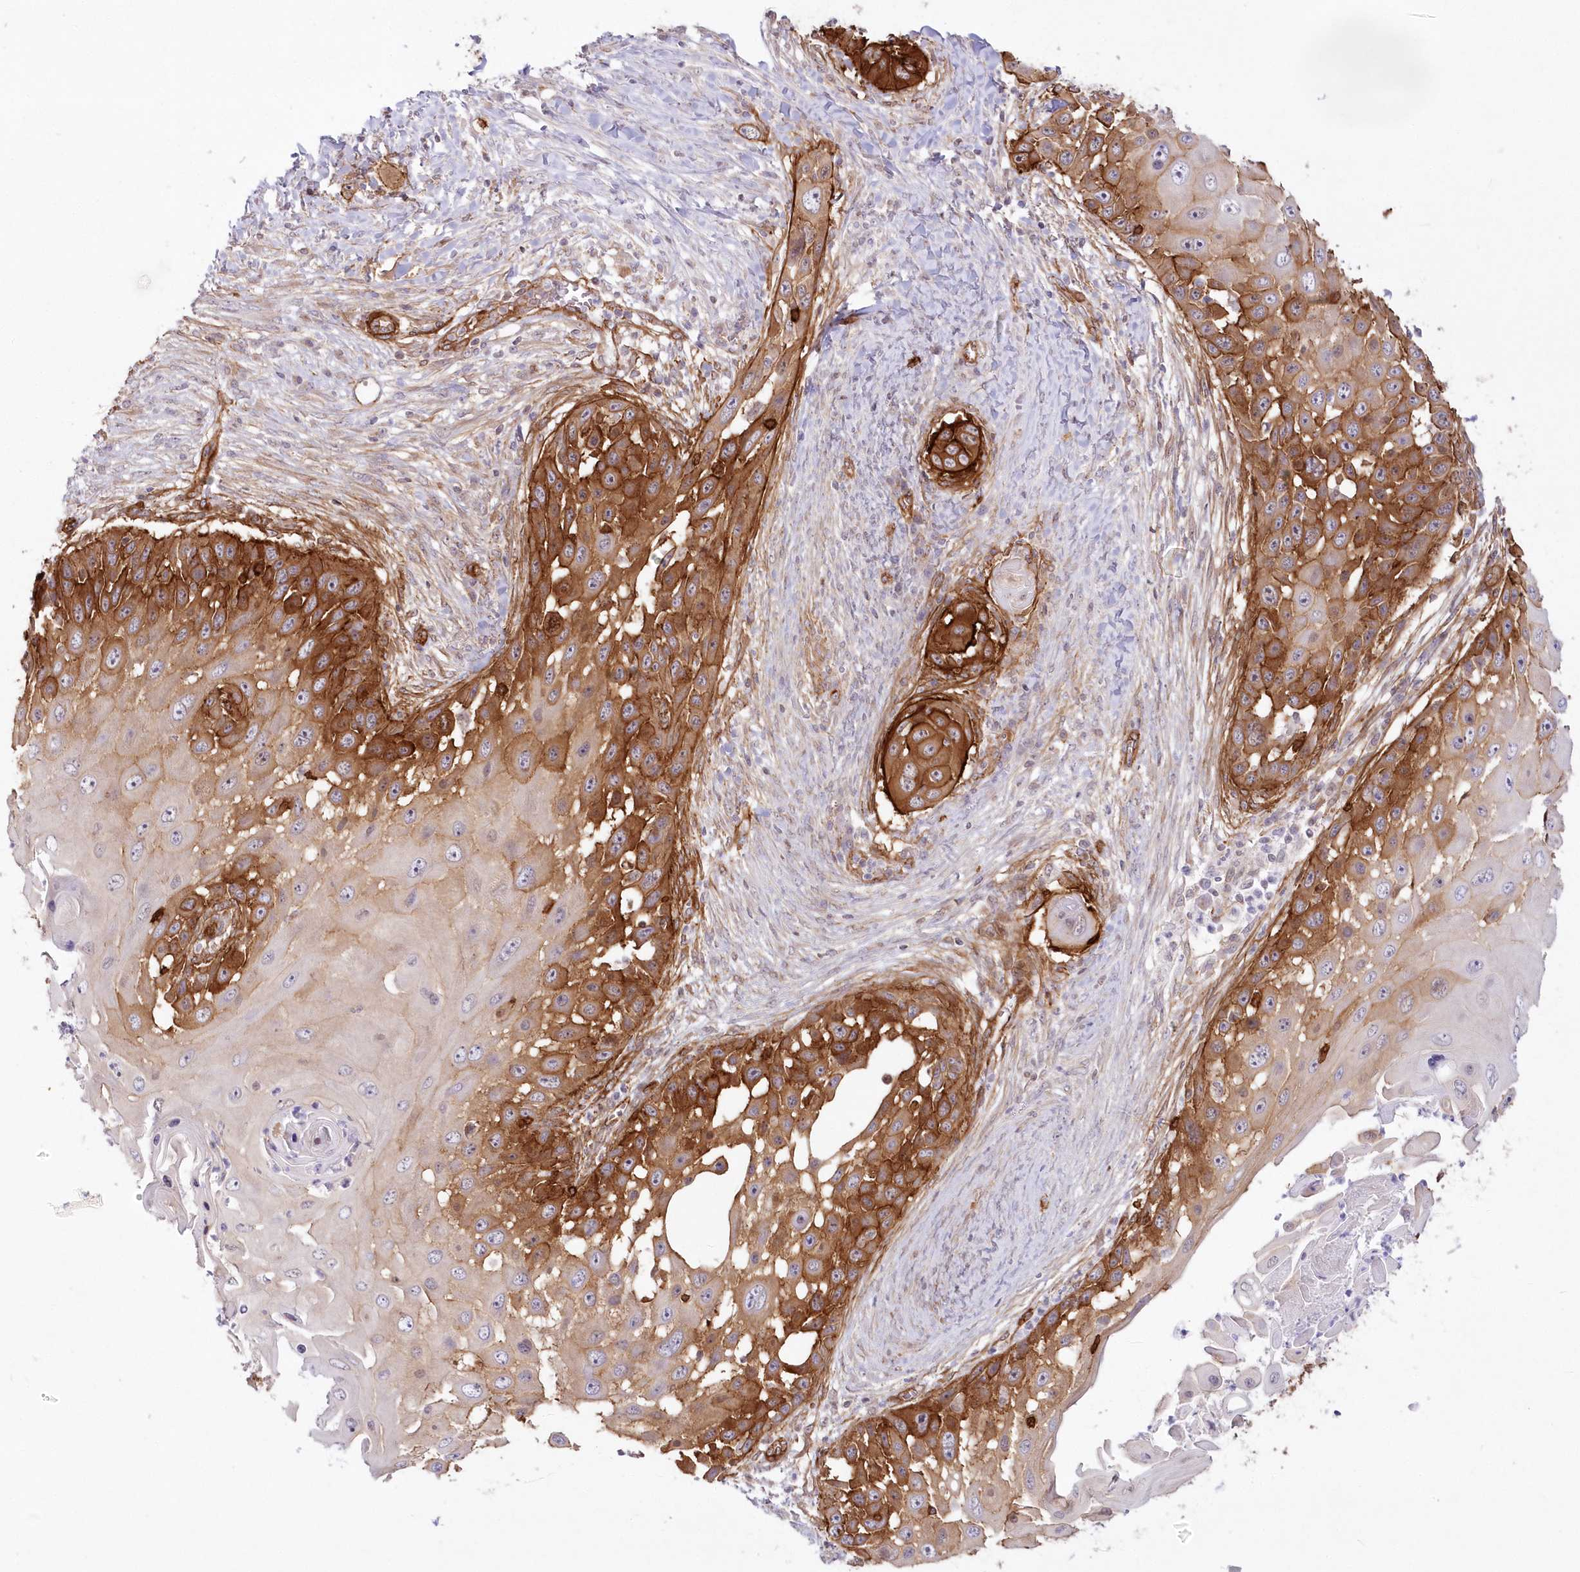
{"staining": {"intensity": "strong", "quantity": ">75%", "location": "cytoplasmic/membranous"}, "tissue": "skin cancer", "cell_type": "Tumor cells", "image_type": "cancer", "snomed": [{"axis": "morphology", "description": "Squamous cell carcinoma, NOS"}, {"axis": "topography", "description": "Skin"}], "caption": "Immunohistochemistry of skin cancer (squamous cell carcinoma) exhibits high levels of strong cytoplasmic/membranous positivity in approximately >75% of tumor cells.", "gene": "AFAP1L2", "patient": {"sex": "female", "age": 44}}